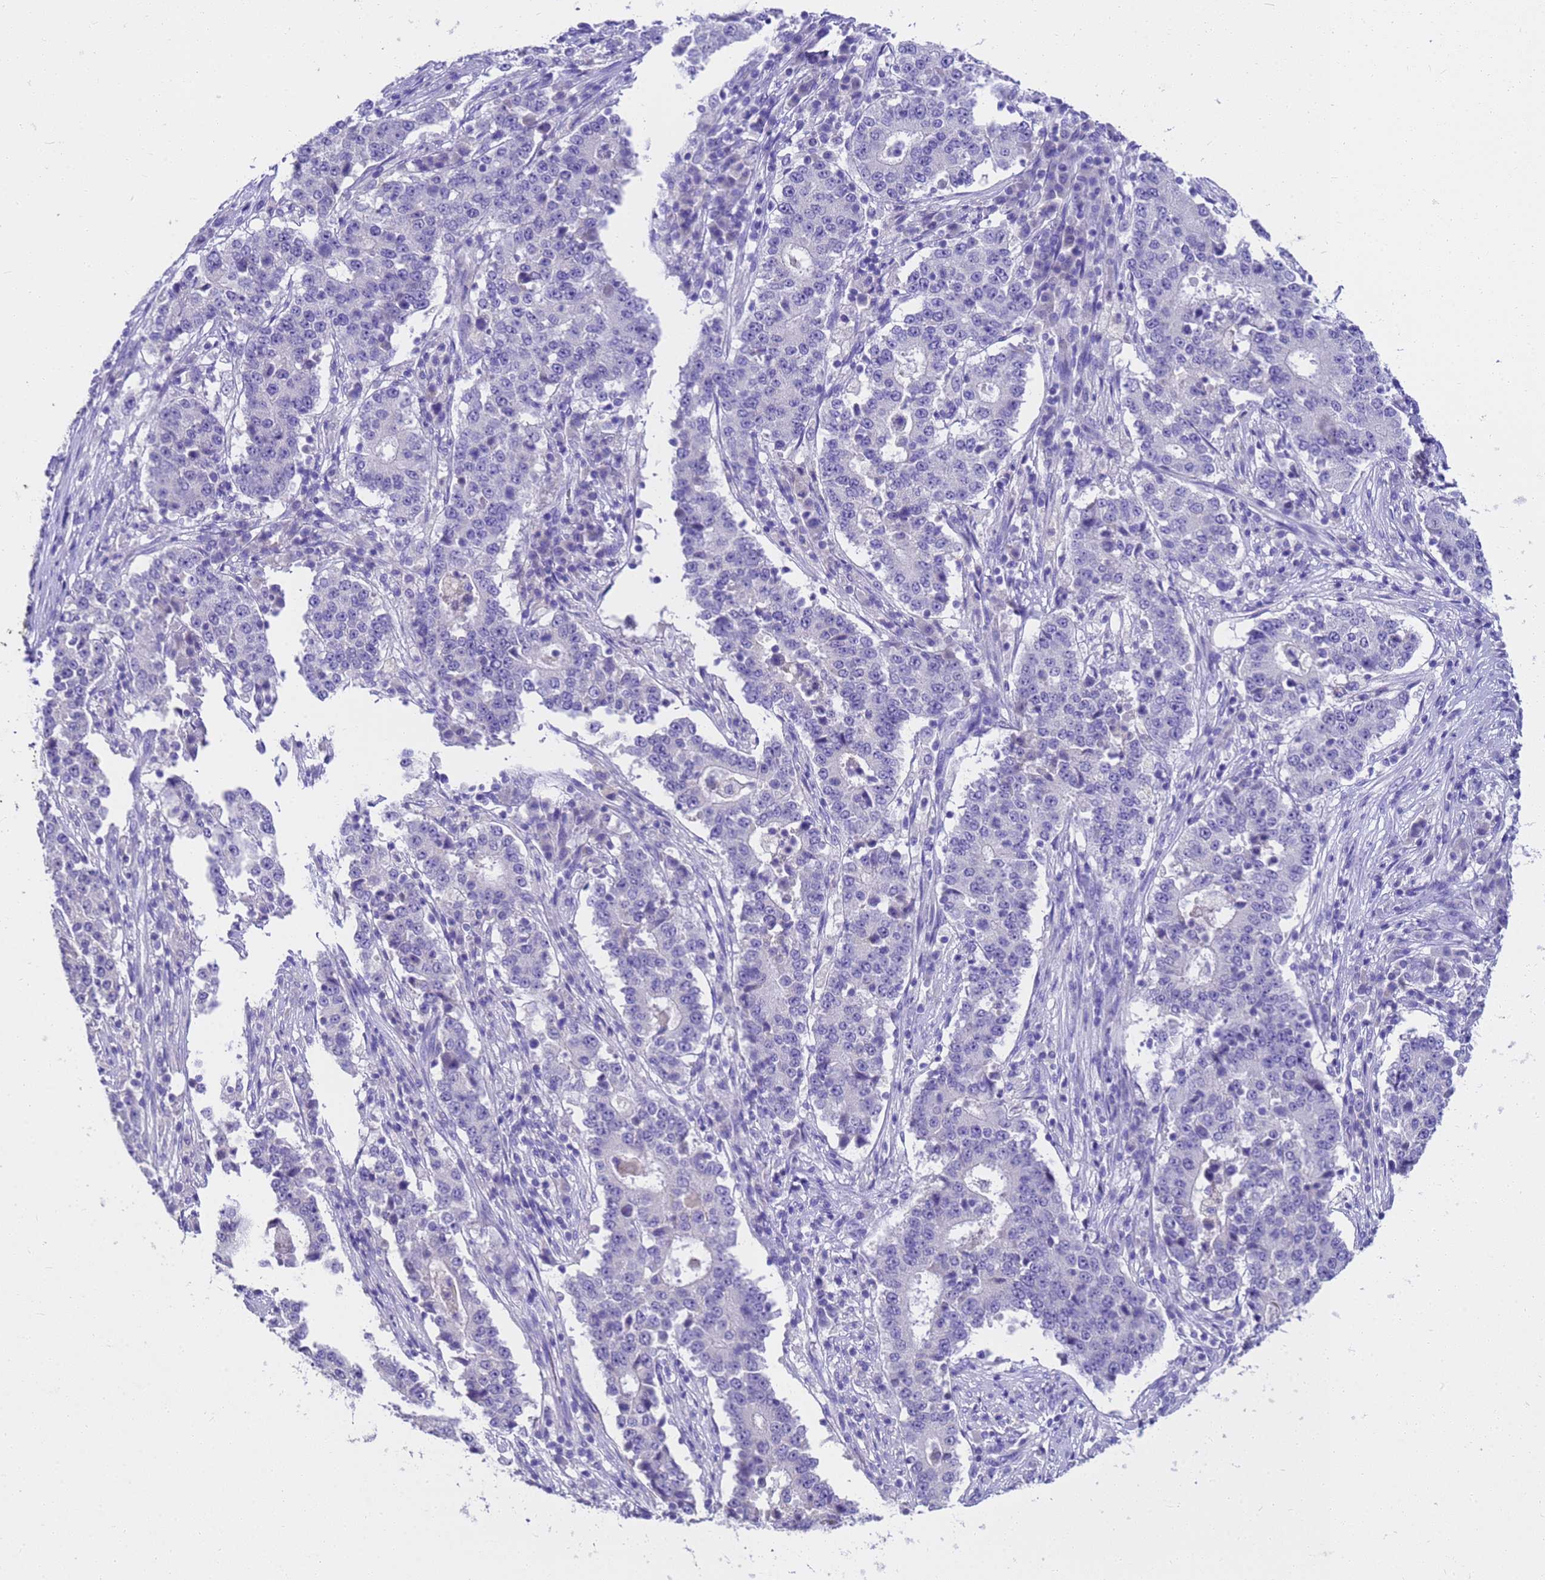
{"staining": {"intensity": "negative", "quantity": "none", "location": "none"}, "tissue": "stomach cancer", "cell_type": "Tumor cells", "image_type": "cancer", "snomed": [{"axis": "morphology", "description": "Adenocarcinoma, NOS"}, {"axis": "topography", "description": "Stomach"}], "caption": "Tumor cells show no significant positivity in stomach cancer (adenocarcinoma).", "gene": "MS4A13", "patient": {"sex": "male", "age": 59}}